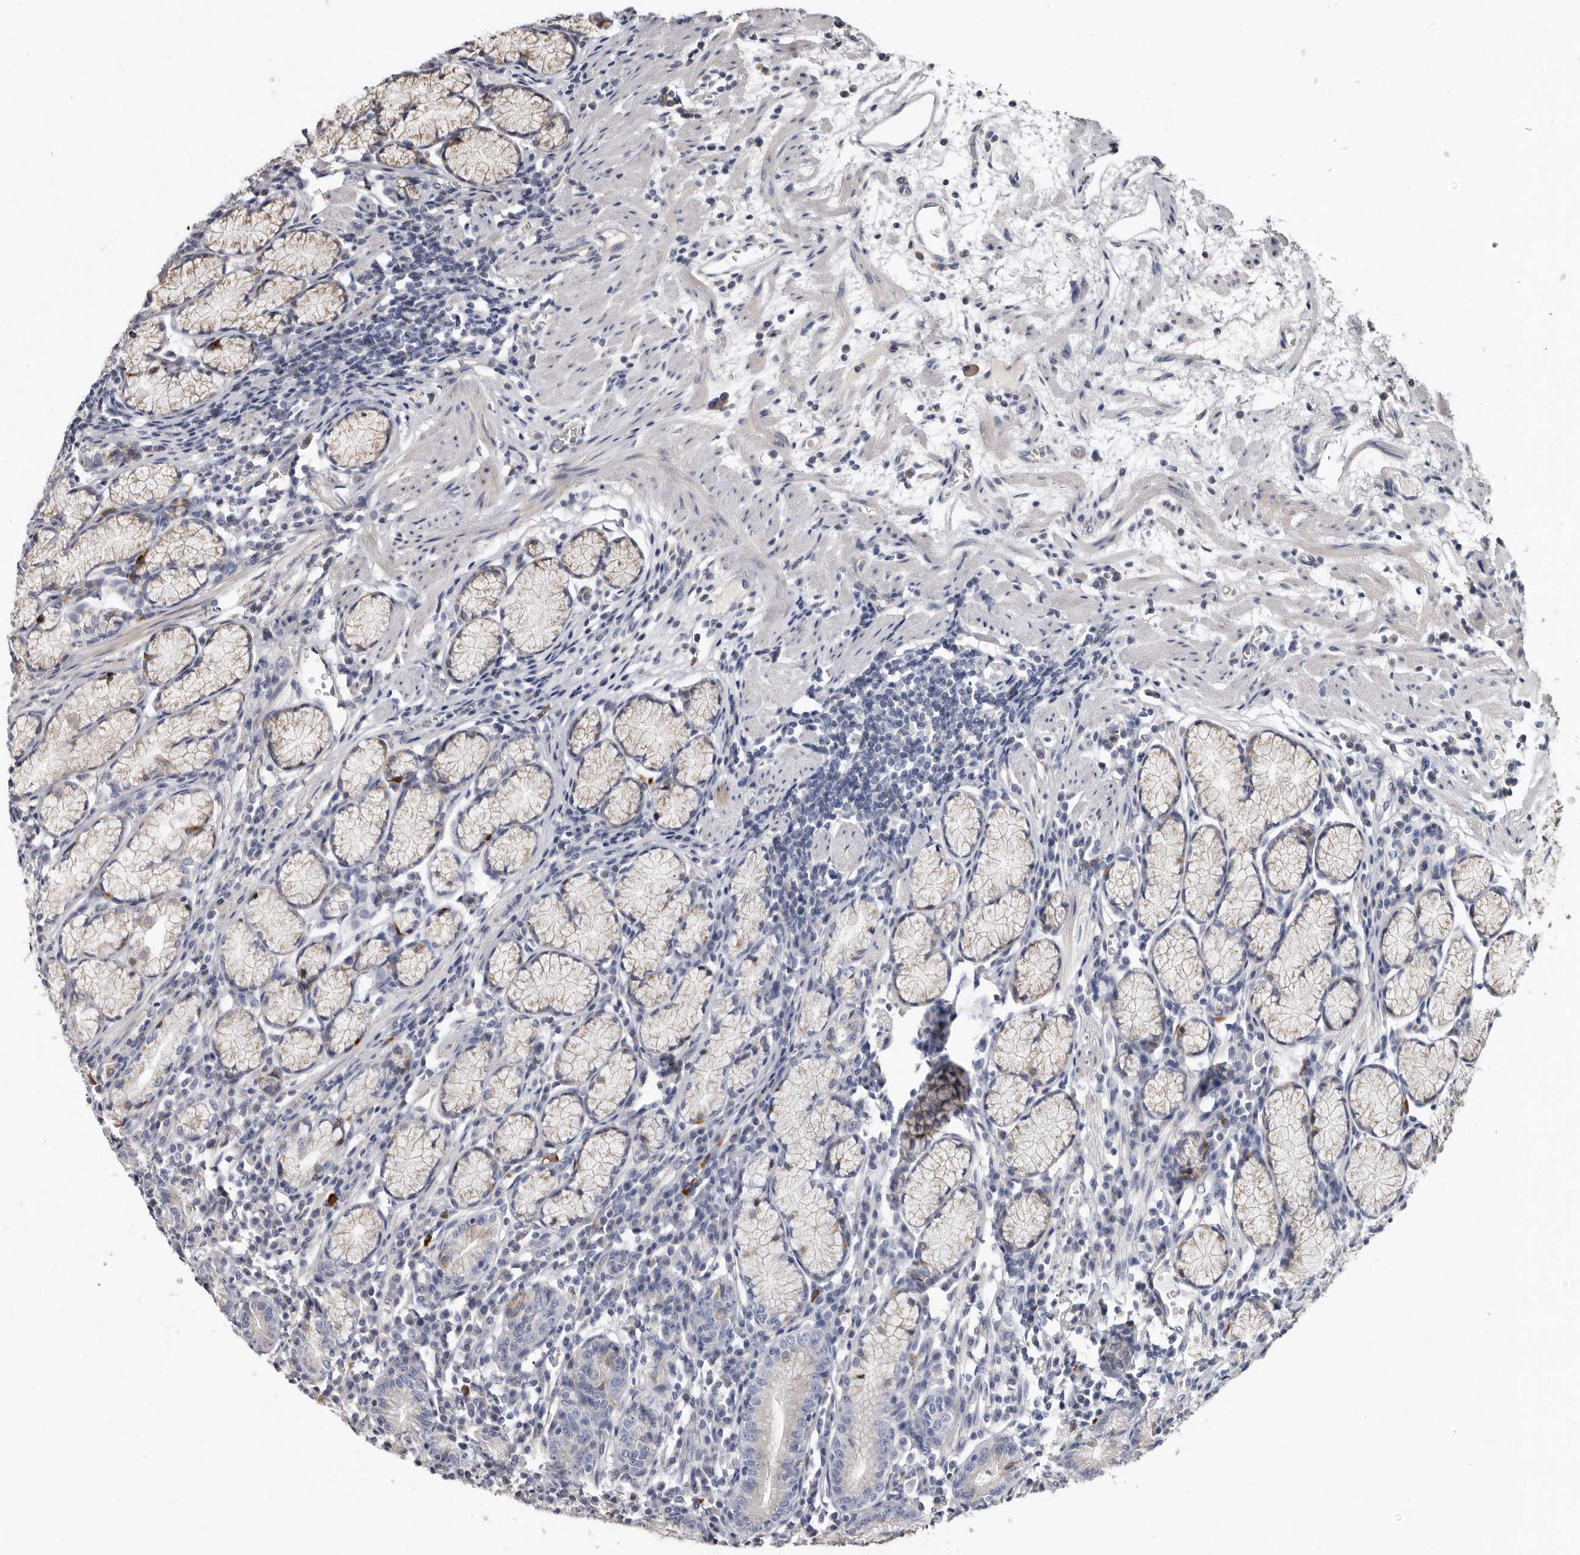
{"staining": {"intensity": "moderate", "quantity": "25%-75%", "location": "cytoplasmic/membranous,nuclear"}, "tissue": "stomach", "cell_type": "Glandular cells", "image_type": "normal", "snomed": [{"axis": "morphology", "description": "Normal tissue, NOS"}, {"axis": "topography", "description": "Stomach"}], "caption": "An image showing moderate cytoplasmic/membranous,nuclear expression in approximately 25%-75% of glandular cells in normal stomach, as visualized by brown immunohistochemical staining.", "gene": "ASIC5", "patient": {"sex": "male", "age": 55}}